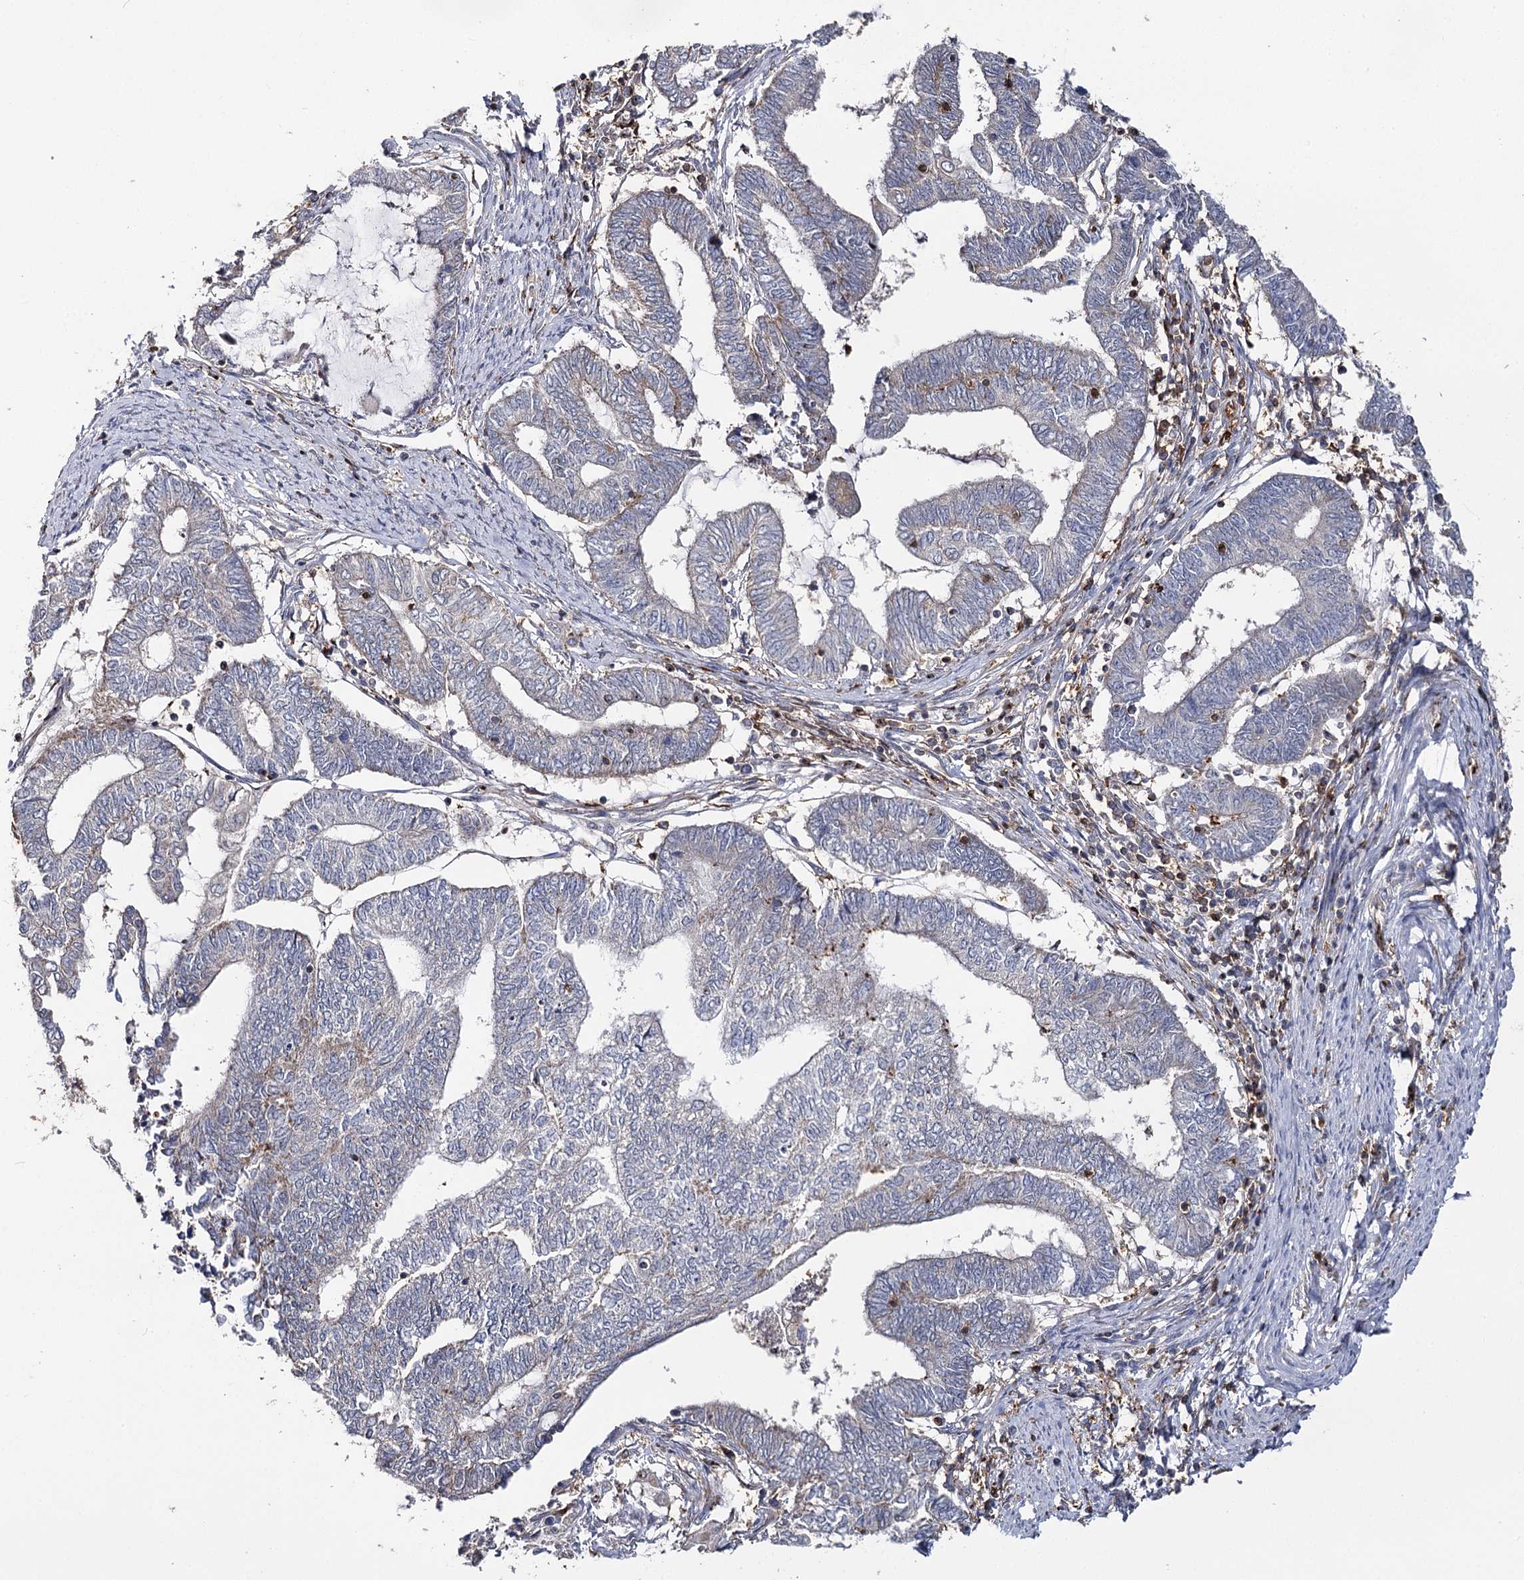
{"staining": {"intensity": "negative", "quantity": "none", "location": "none"}, "tissue": "endometrial cancer", "cell_type": "Tumor cells", "image_type": "cancer", "snomed": [{"axis": "morphology", "description": "Adenocarcinoma, NOS"}, {"axis": "topography", "description": "Uterus"}, {"axis": "topography", "description": "Endometrium"}], "caption": "Immunohistochemistry (IHC) histopathology image of endometrial cancer stained for a protein (brown), which displays no staining in tumor cells. The staining is performed using DAB (3,3'-diaminobenzidine) brown chromogen with nuclei counter-stained in using hematoxylin.", "gene": "SEC24B", "patient": {"sex": "female", "age": 70}}